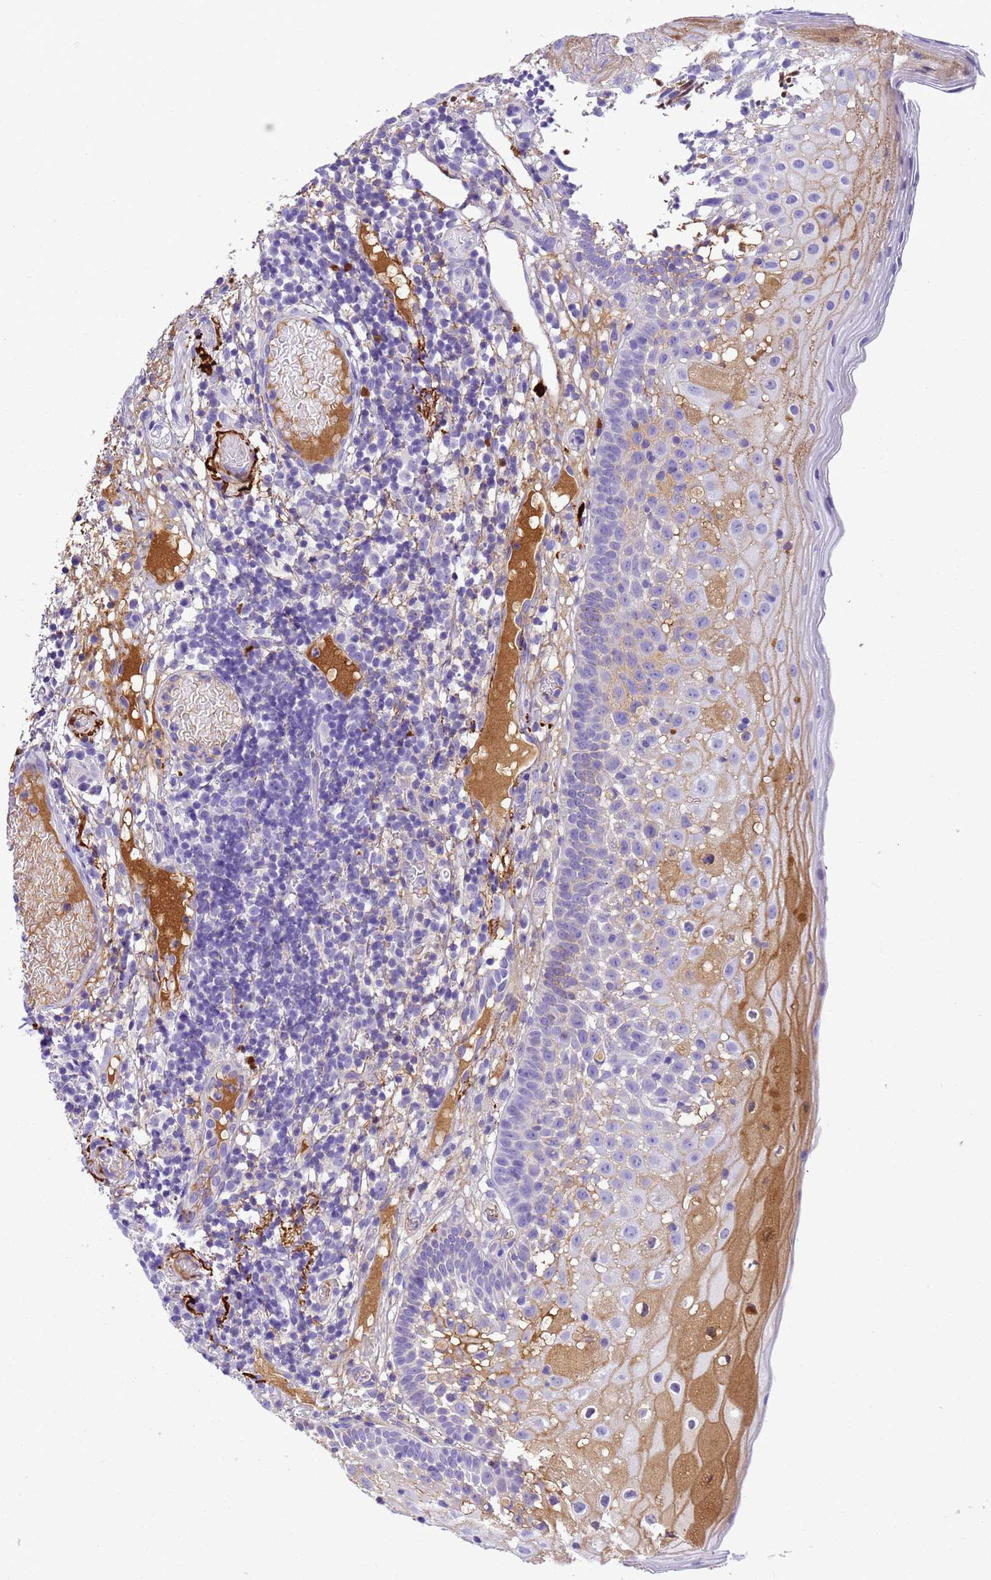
{"staining": {"intensity": "moderate", "quantity": "<25%", "location": "cytoplasmic/membranous,nuclear"}, "tissue": "oral mucosa", "cell_type": "Squamous epithelial cells", "image_type": "normal", "snomed": [{"axis": "morphology", "description": "Normal tissue, NOS"}, {"axis": "topography", "description": "Oral tissue"}], "caption": "Immunohistochemical staining of unremarkable human oral mucosa demonstrates moderate cytoplasmic/membranous,nuclear protein staining in approximately <25% of squamous epithelial cells.", "gene": "CFHR1", "patient": {"sex": "female", "age": 69}}